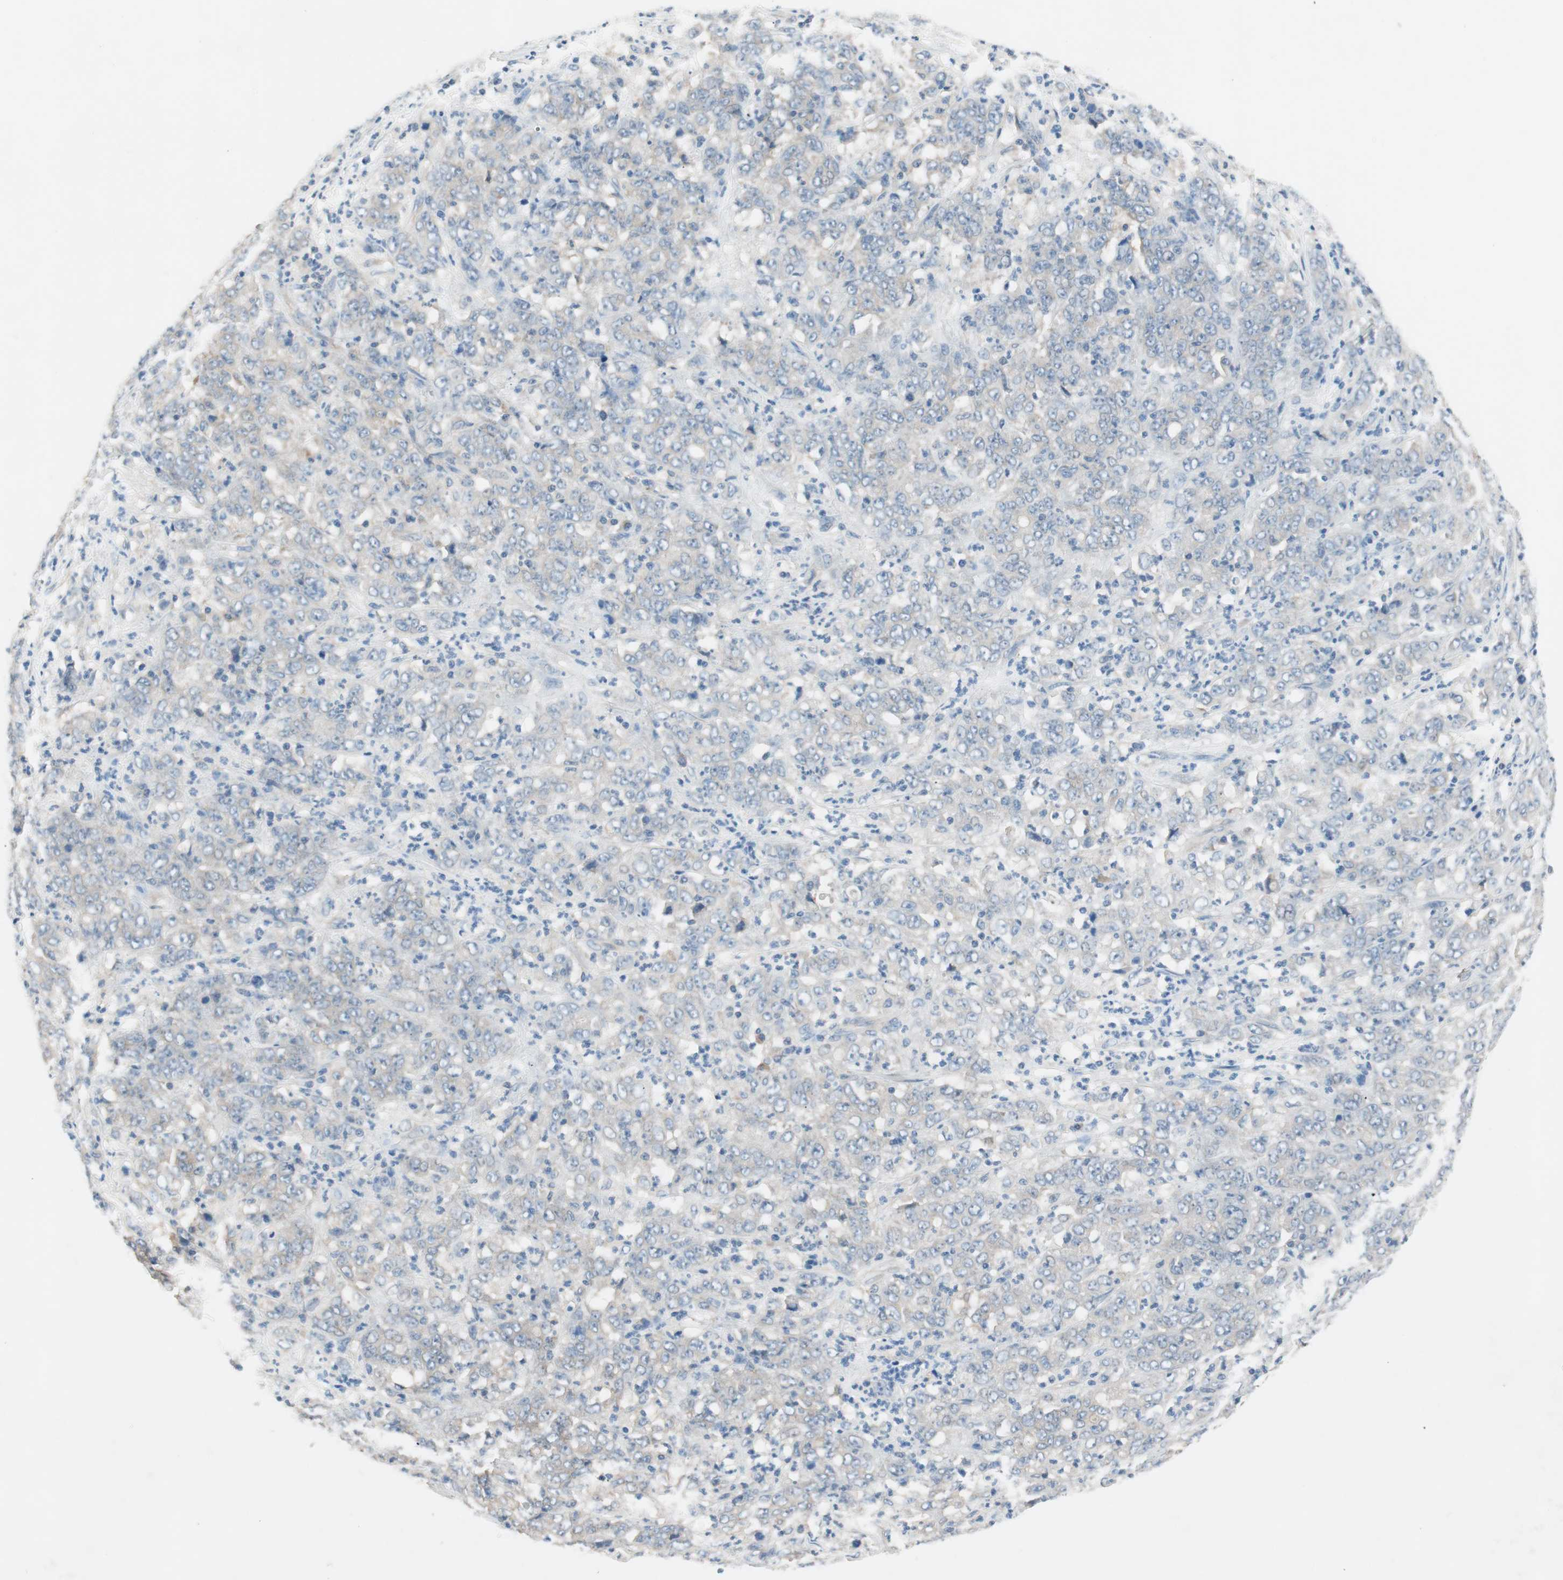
{"staining": {"intensity": "negative", "quantity": "none", "location": "none"}, "tissue": "stomach cancer", "cell_type": "Tumor cells", "image_type": "cancer", "snomed": [{"axis": "morphology", "description": "Adenocarcinoma, NOS"}, {"axis": "topography", "description": "Stomach, lower"}], "caption": "Tumor cells are negative for protein expression in human stomach cancer. (Immunohistochemistry (ihc), brightfield microscopy, high magnification).", "gene": "GLUL", "patient": {"sex": "female", "age": 71}}